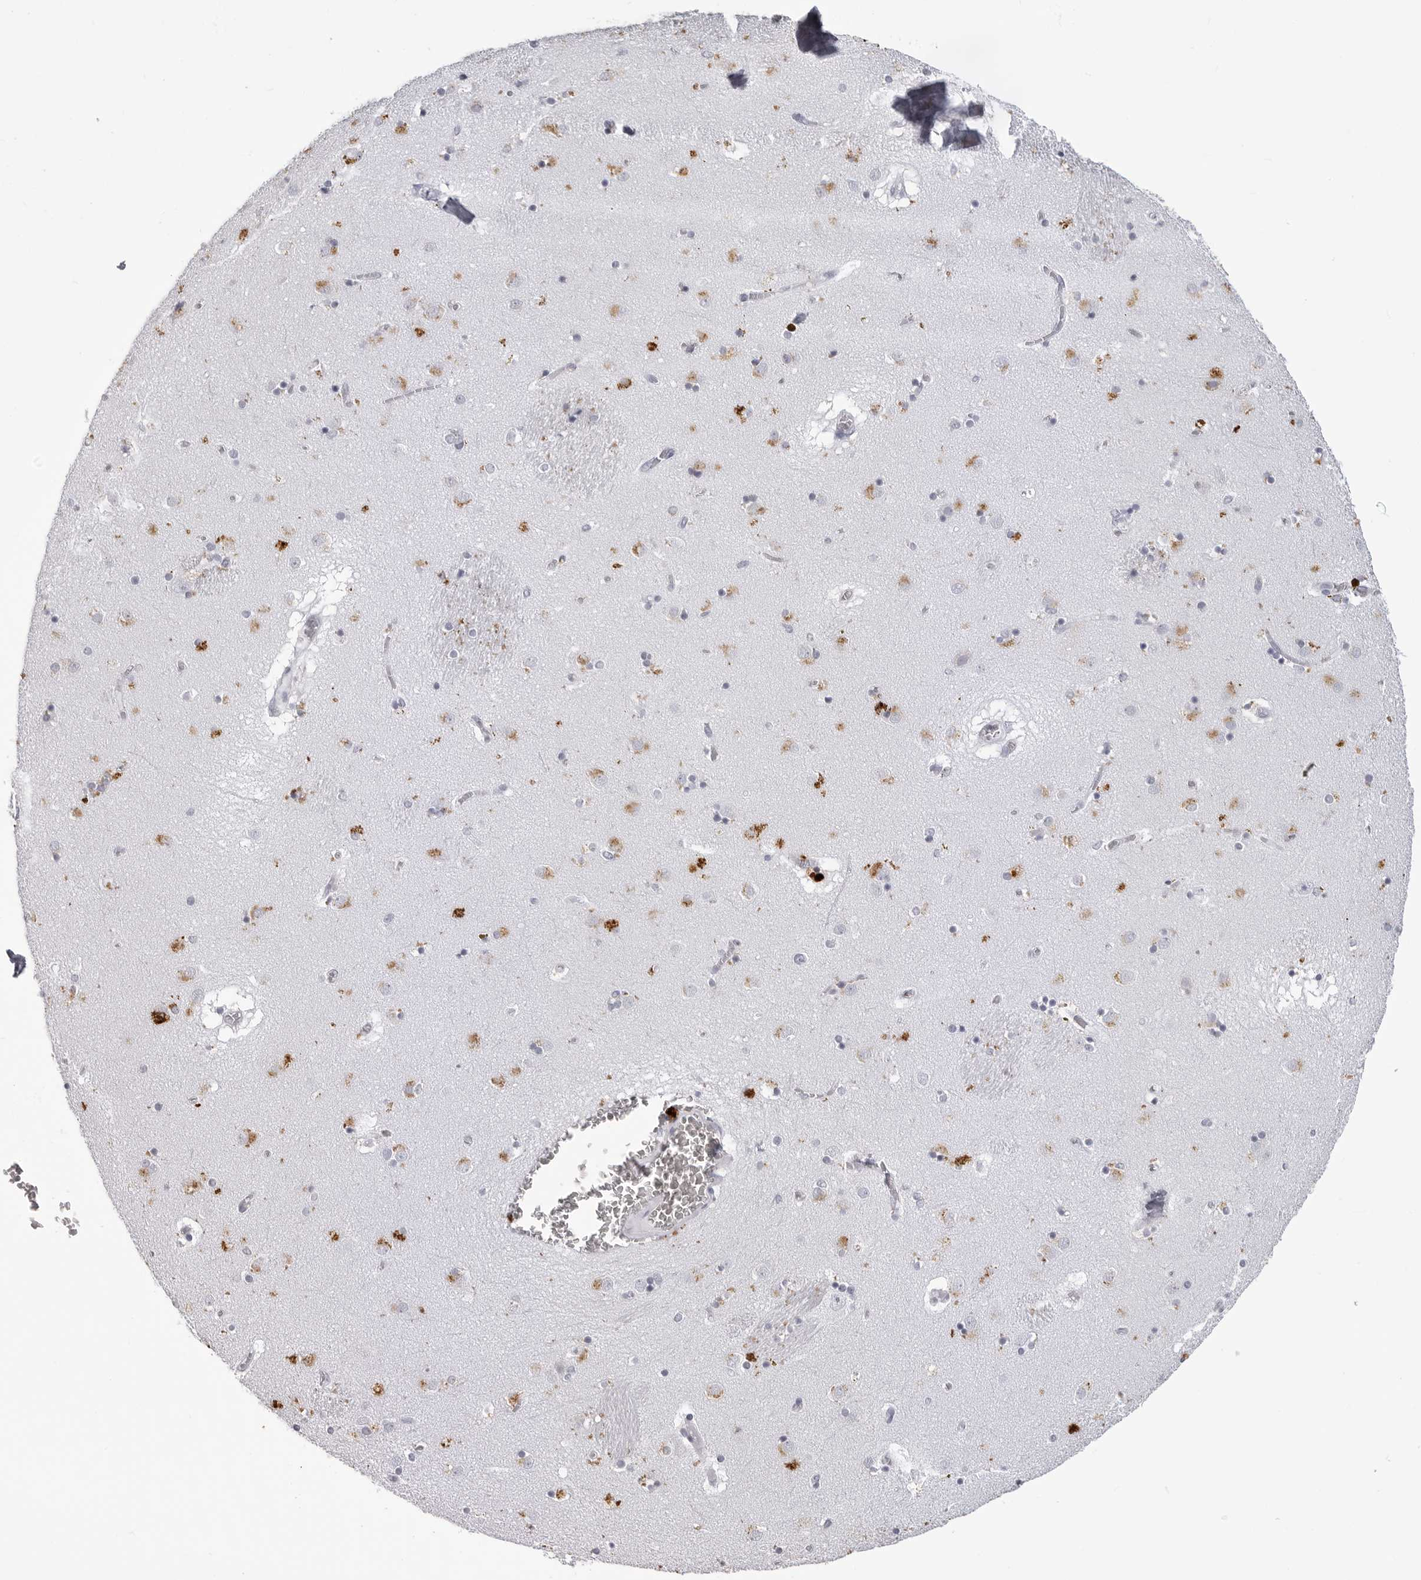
{"staining": {"intensity": "moderate", "quantity": "<25%", "location": "cytoplasmic/membranous"}, "tissue": "caudate", "cell_type": "Glial cells", "image_type": "normal", "snomed": [{"axis": "morphology", "description": "Normal tissue, NOS"}, {"axis": "topography", "description": "Lateral ventricle wall"}], "caption": "This photomicrograph exhibits unremarkable caudate stained with immunohistochemistry to label a protein in brown. The cytoplasmic/membranous of glial cells show moderate positivity for the protein. Nuclei are counter-stained blue.", "gene": "LGALS4", "patient": {"sex": "male", "age": 70}}